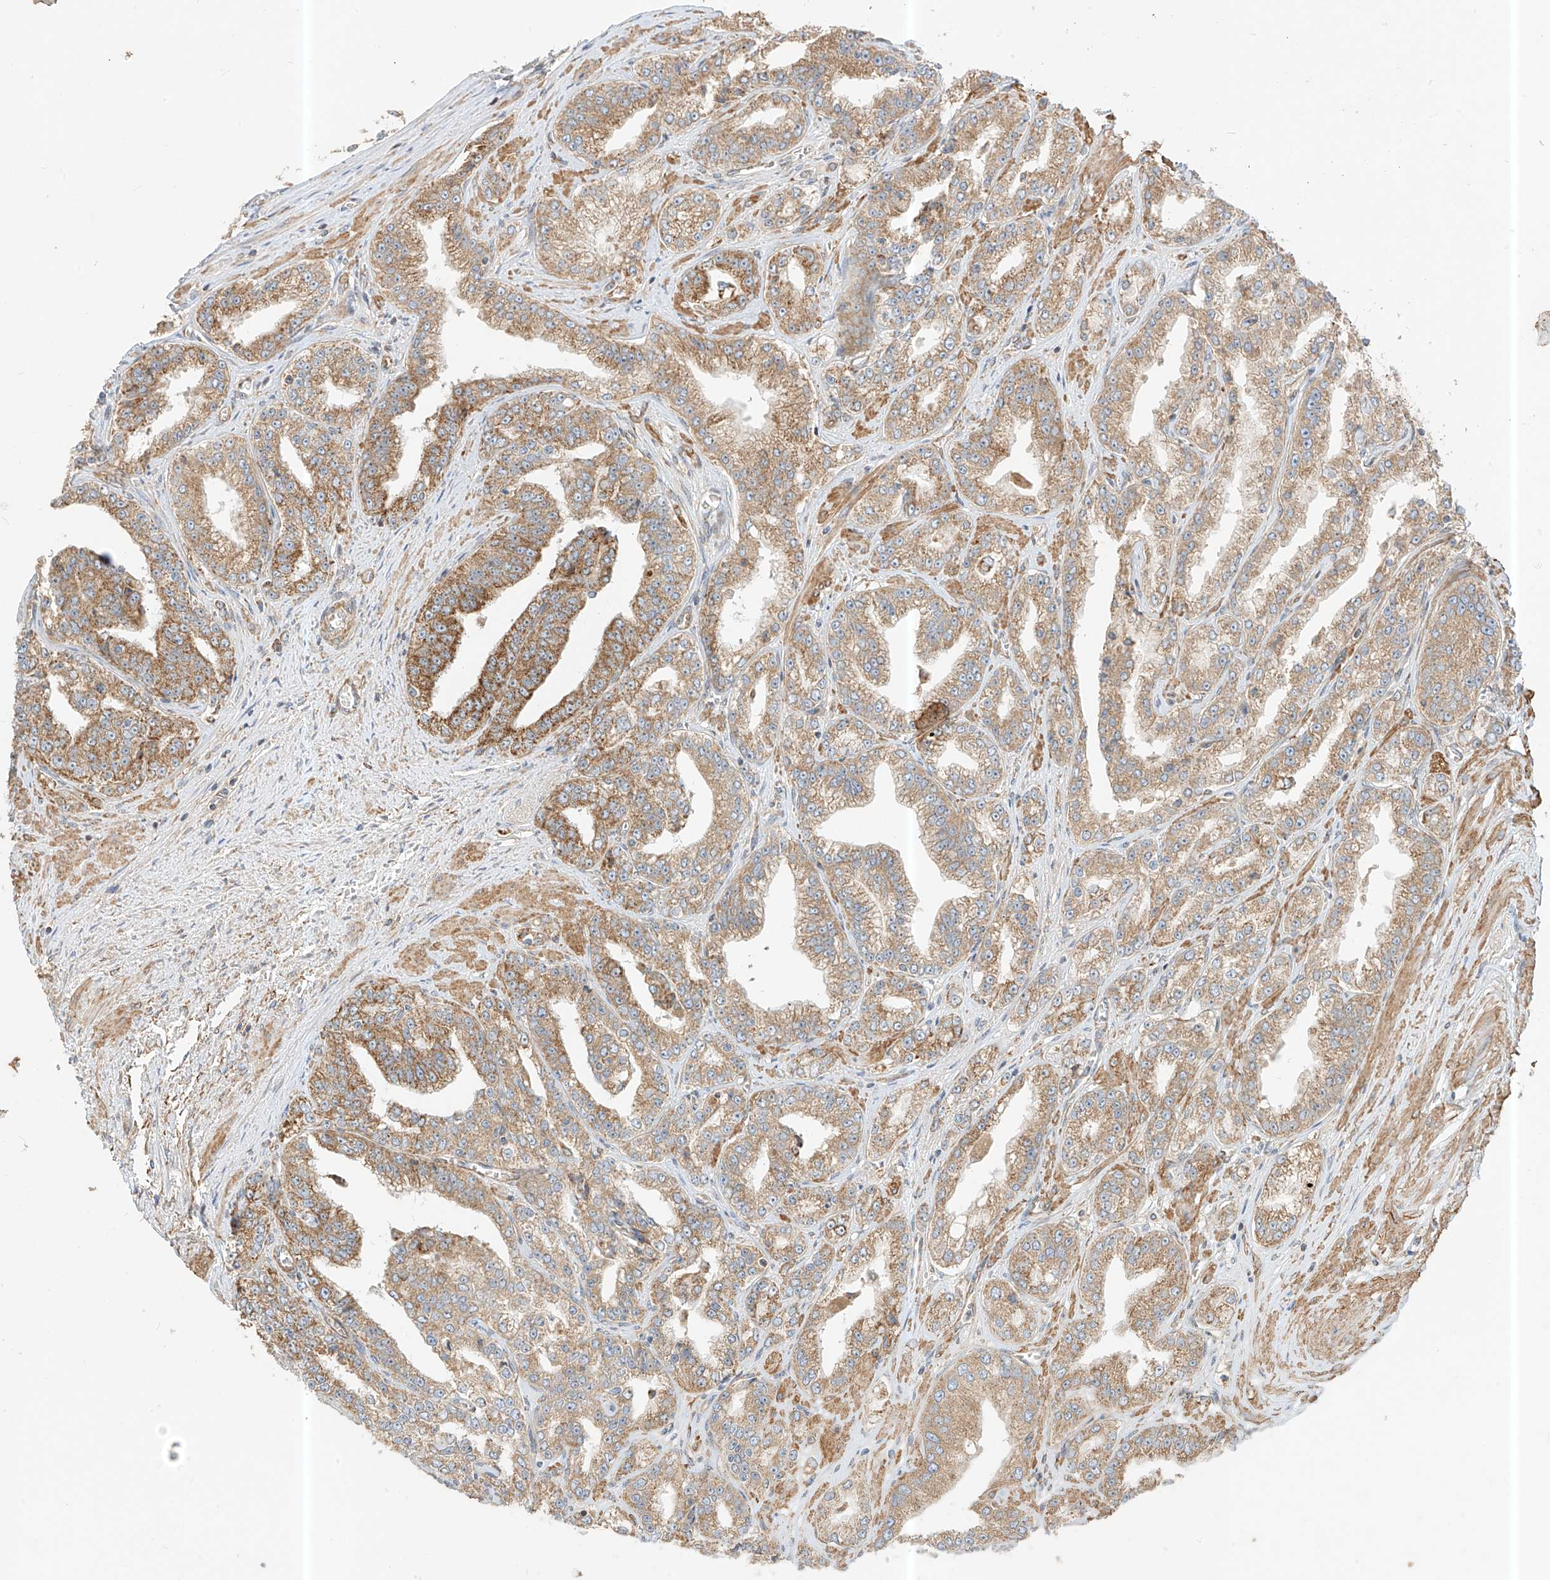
{"staining": {"intensity": "moderate", "quantity": ">75%", "location": "cytoplasmic/membranous"}, "tissue": "prostate cancer", "cell_type": "Tumor cells", "image_type": "cancer", "snomed": [{"axis": "morphology", "description": "Adenocarcinoma, High grade"}, {"axis": "topography", "description": "Prostate"}], "caption": "Prostate adenocarcinoma (high-grade) was stained to show a protein in brown. There is medium levels of moderate cytoplasmic/membranous positivity in about >75% of tumor cells.", "gene": "PLCL1", "patient": {"sex": "male", "age": 71}}